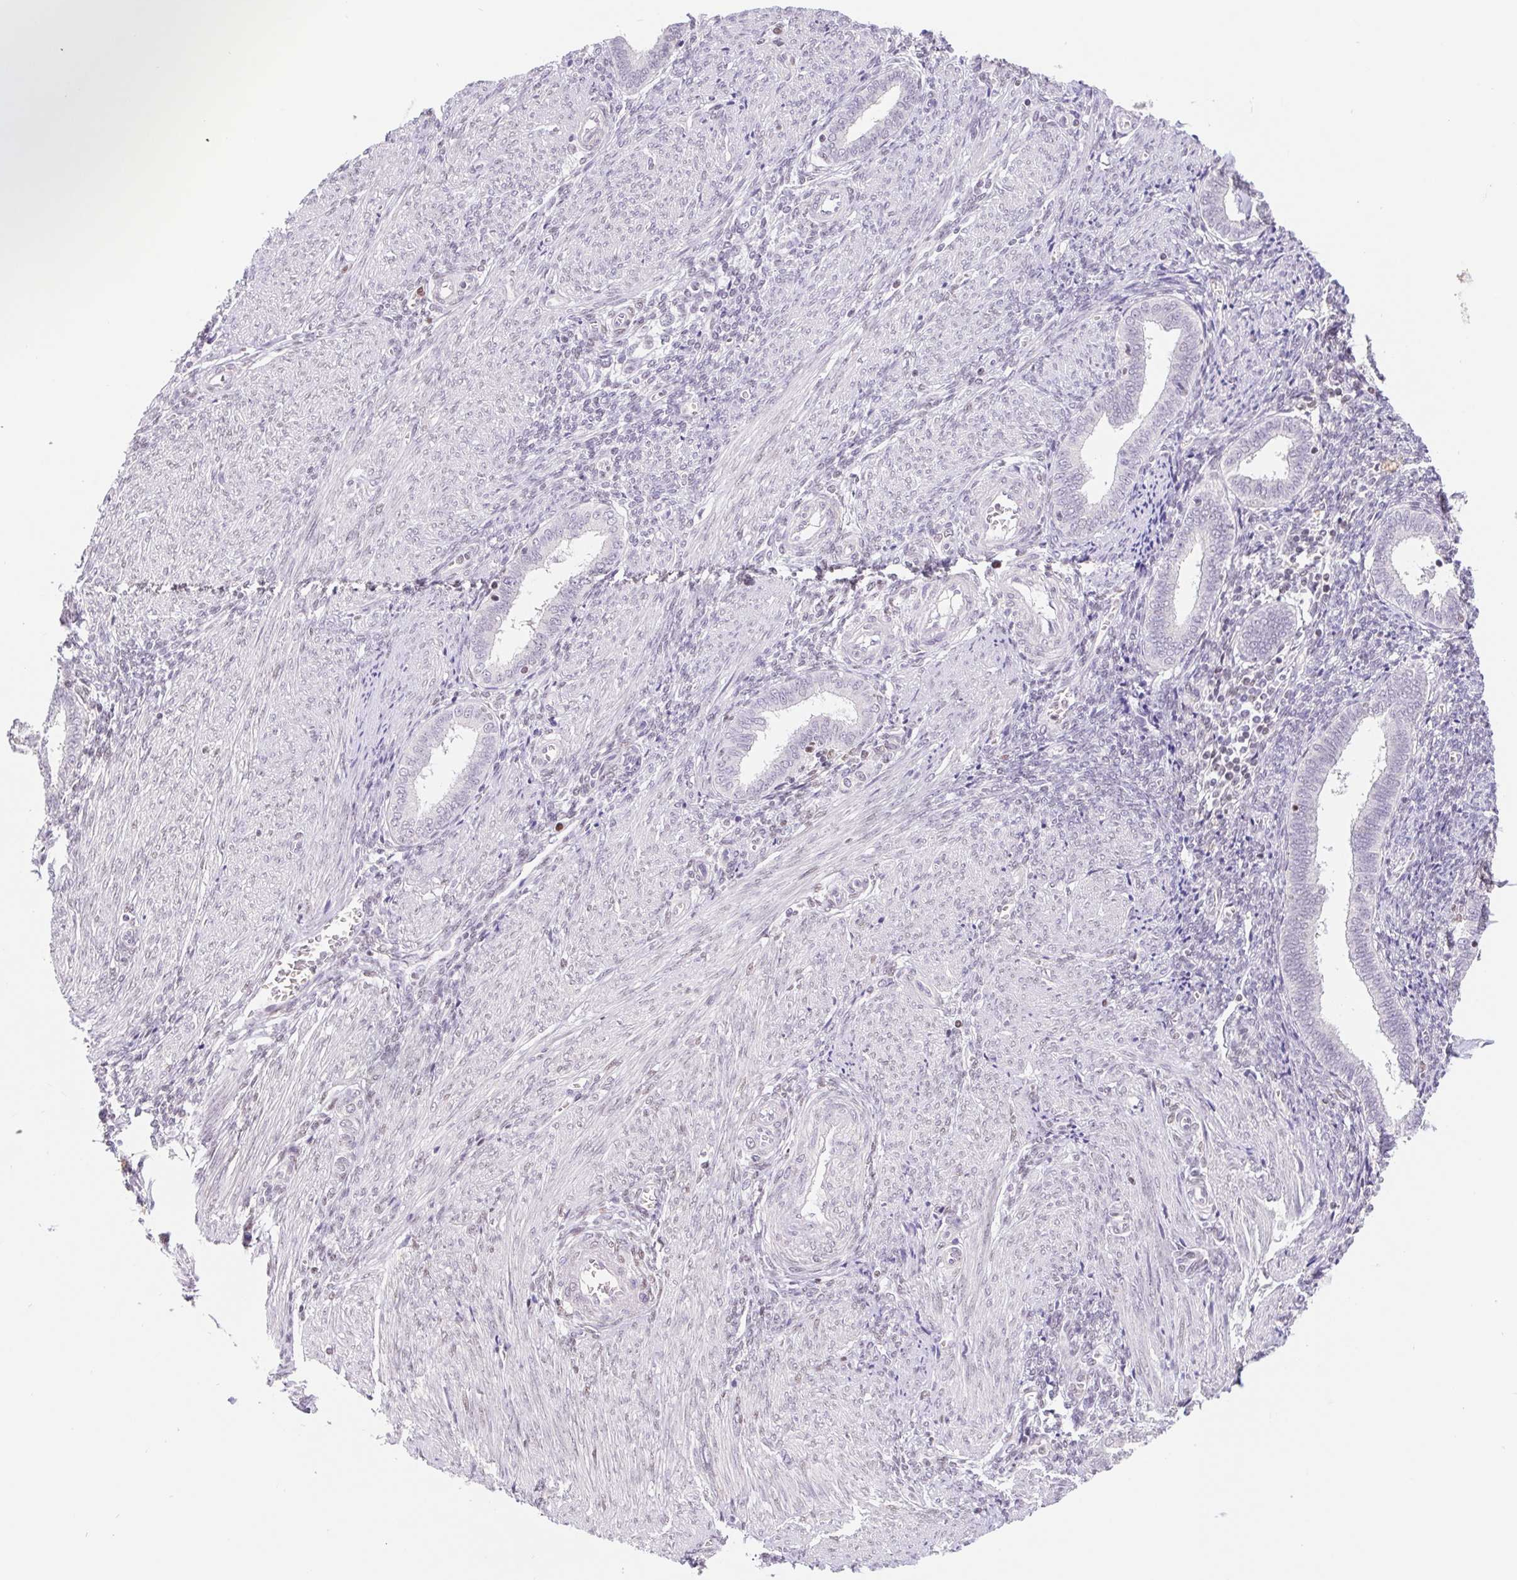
{"staining": {"intensity": "moderate", "quantity": "25%-75%", "location": "nuclear"}, "tissue": "endometrium", "cell_type": "Cells in endometrial stroma", "image_type": "normal", "snomed": [{"axis": "morphology", "description": "Normal tissue, NOS"}, {"axis": "topography", "description": "Endometrium"}], "caption": "Immunohistochemistry photomicrograph of benign endometrium: human endometrium stained using immunohistochemistry (IHC) reveals medium levels of moderate protein expression localized specifically in the nuclear of cells in endometrial stroma, appearing as a nuclear brown color.", "gene": "TRERF1", "patient": {"sex": "female", "age": 42}}